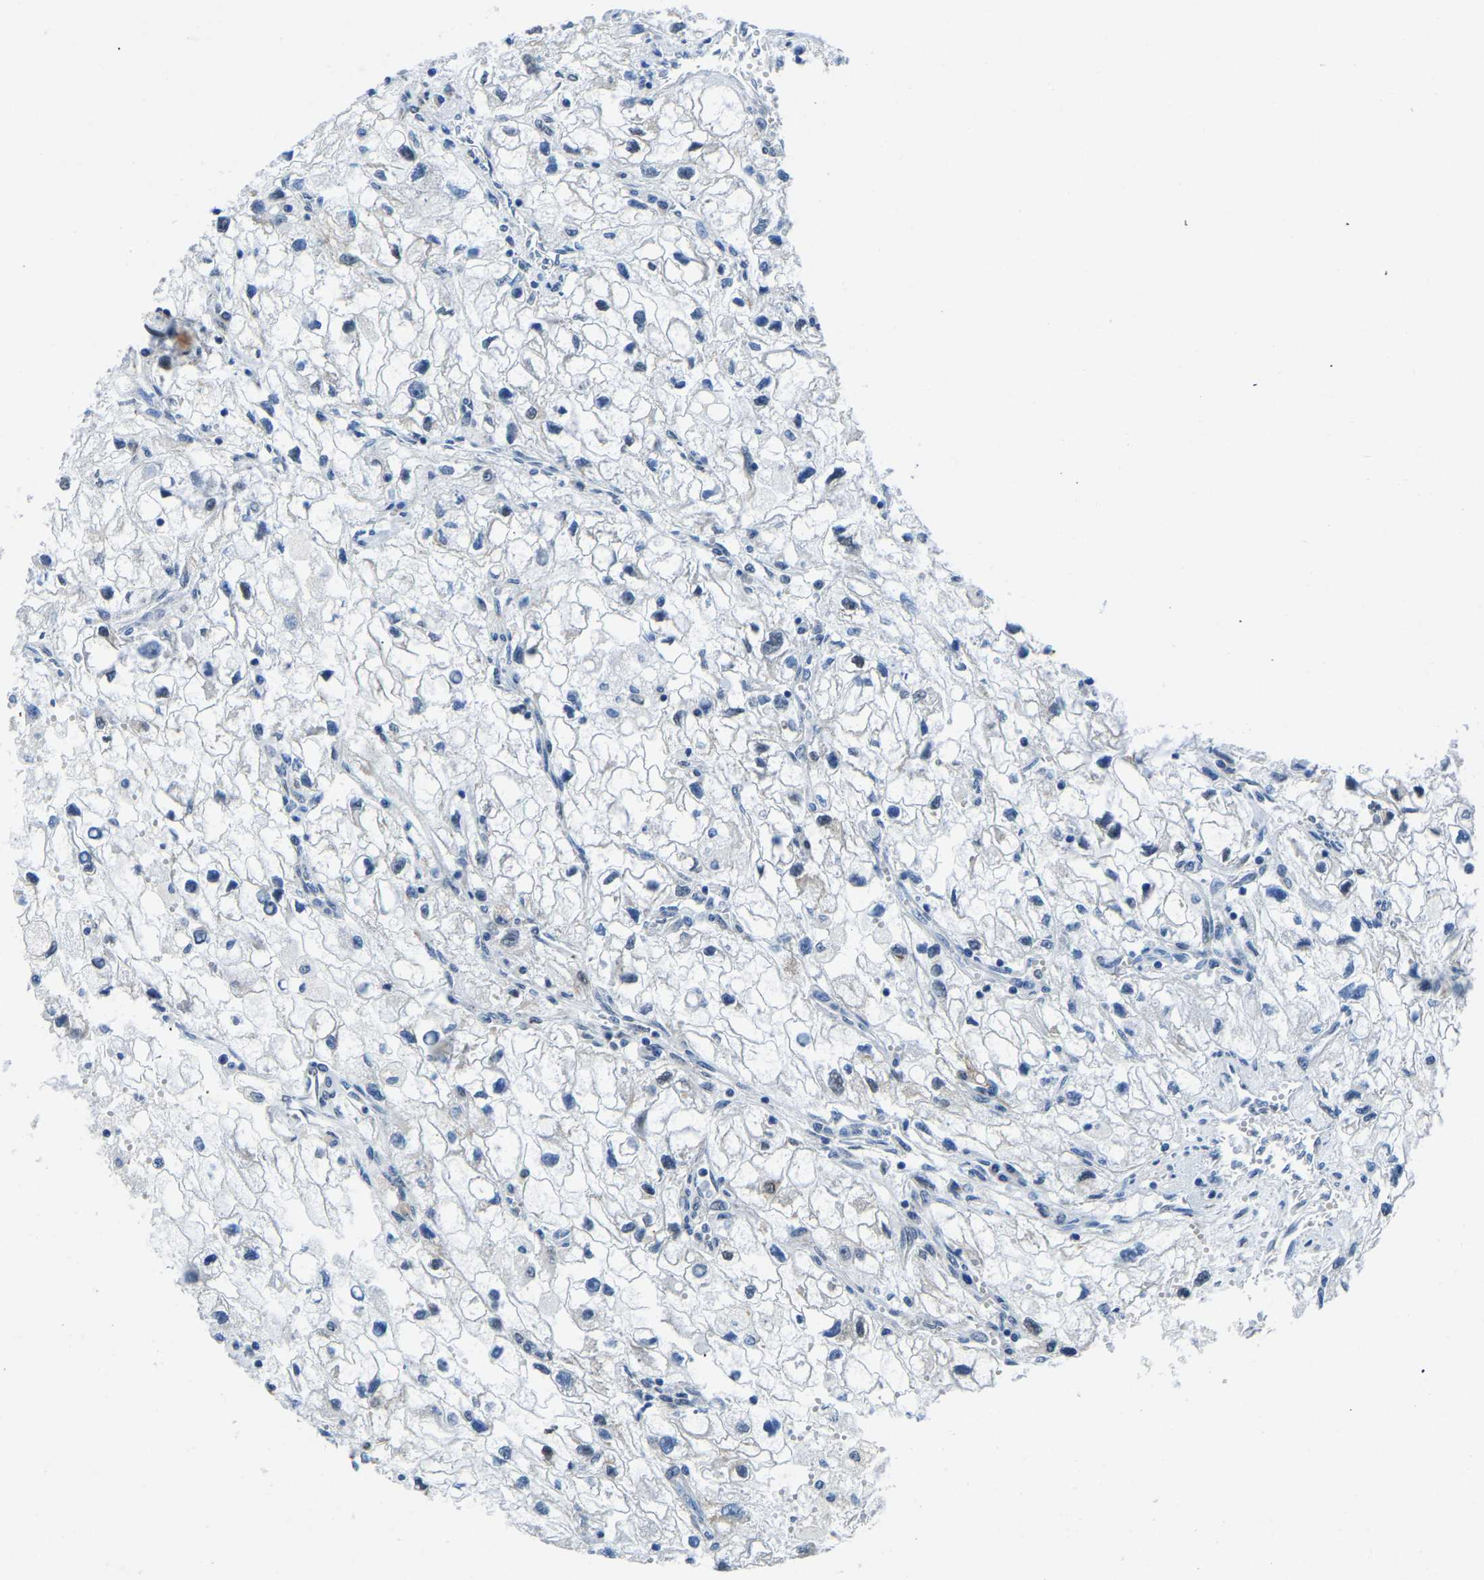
{"staining": {"intensity": "negative", "quantity": "none", "location": "none"}, "tissue": "renal cancer", "cell_type": "Tumor cells", "image_type": "cancer", "snomed": [{"axis": "morphology", "description": "Adenocarcinoma, NOS"}, {"axis": "topography", "description": "Kidney"}], "caption": "This is an immunohistochemistry photomicrograph of renal cancer (adenocarcinoma). There is no staining in tumor cells.", "gene": "BNIP3L", "patient": {"sex": "female", "age": 70}}